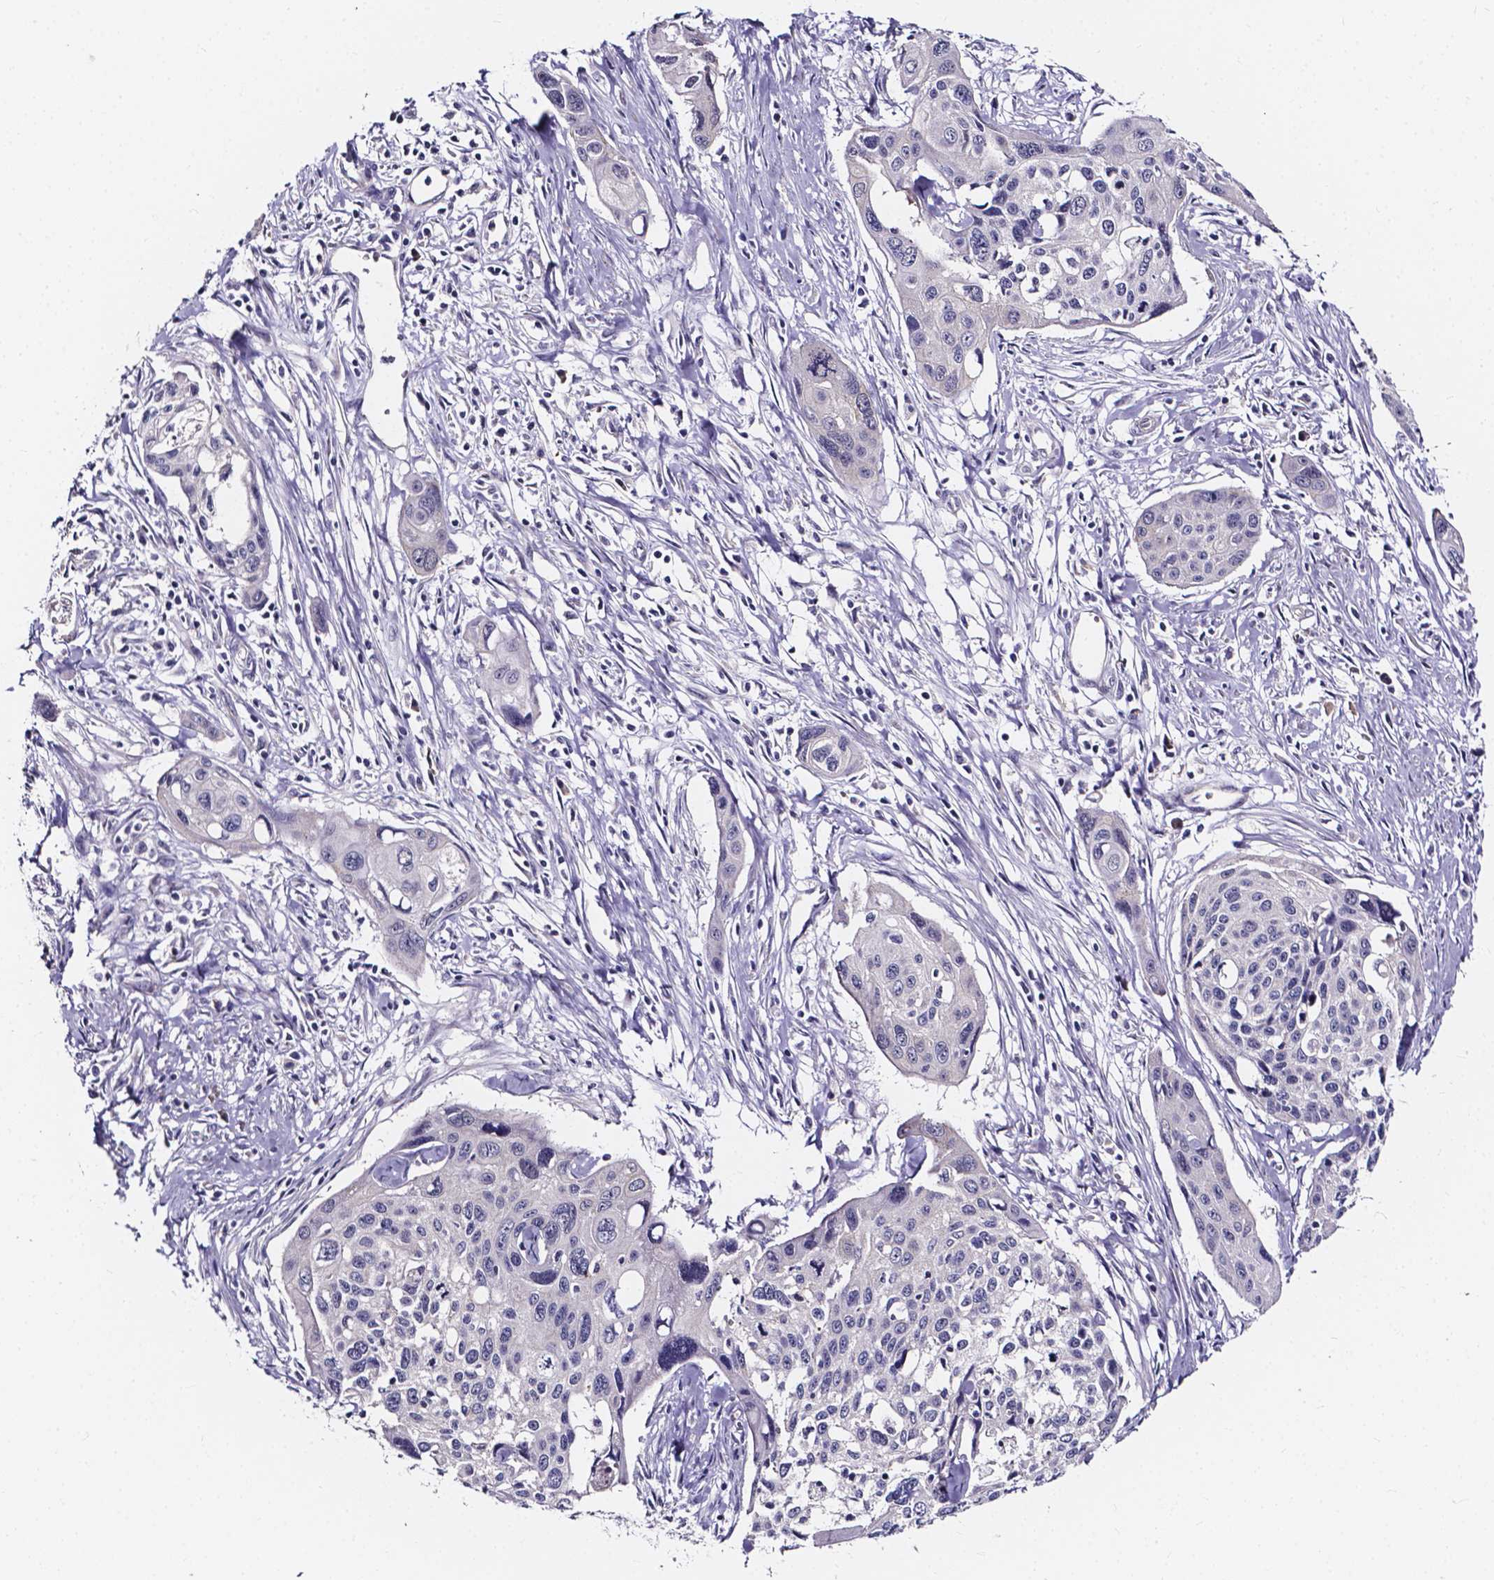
{"staining": {"intensity": "negative", "quantity": "none", "location": "none"}, "tissue": "cervical cancer", "cell_type": "Tumor cells", "image_type": "cancer", "snomed": [{"axis": "morphology", "description": "Squamous cell carcinoma, NOS"}, {"axis": "topography", "description": "Cervix"}], "caption": "This is an immunohistochemistry (IHC) photomicrograph of cervical squamous cell carcinoma. There is no staining in tumor cells.", "gene": "SPOCD1", "patient": {"sex": "female", "age": 31}}